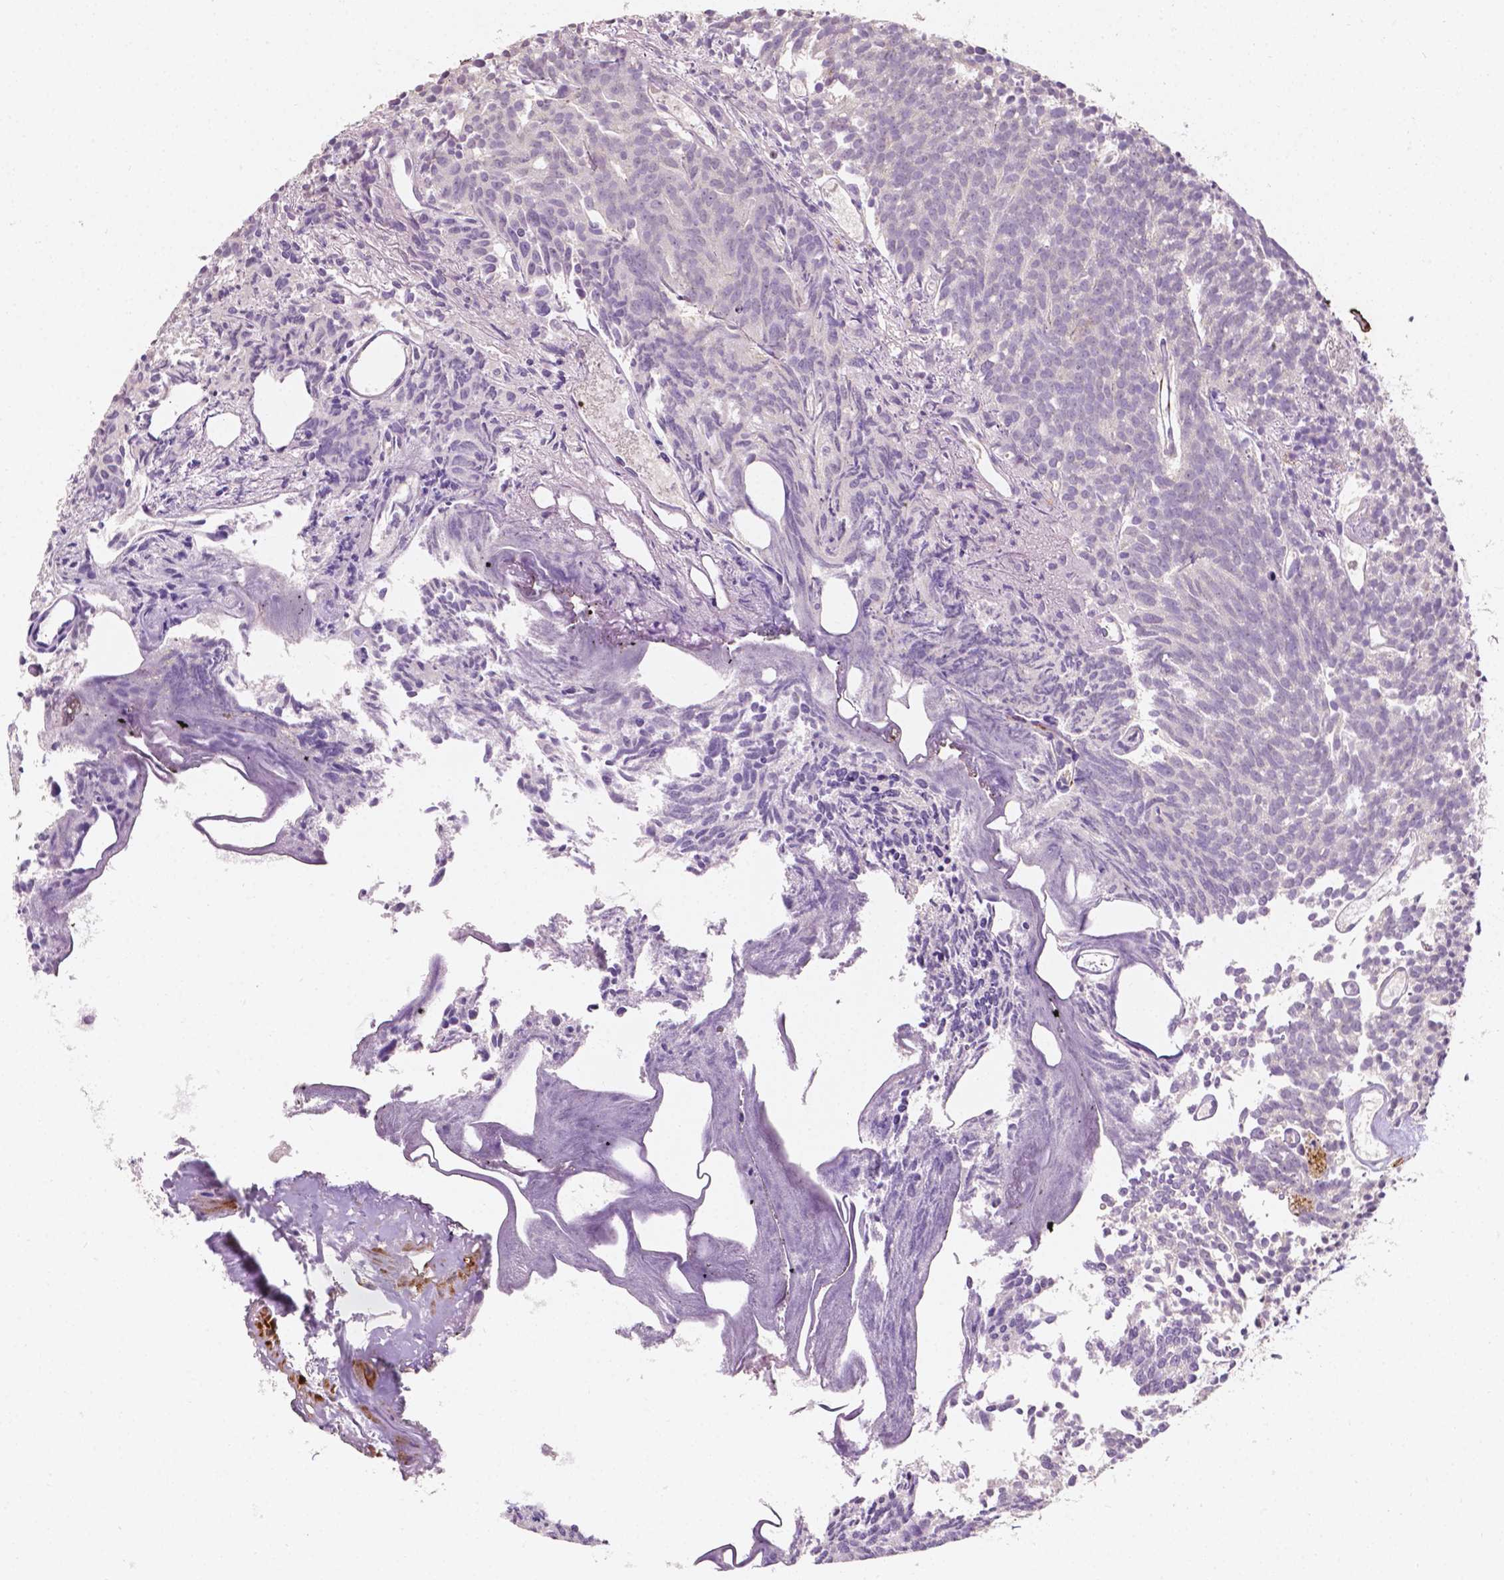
{"staining": {"intensity": "negative", "quantity": "none", "location": "none"}, "tissue": "prostate cancer", "cell_type": "Tumor cells", "image_type": "cancer", "snomed": [{"axis": "morphology", "description": "Adenocarcinoma, High grade"}, {"axis": "topography", "description": "Prostate"}], "caption": "Prostate adenocarcinoma (high-grade) was stained to show a protein in brown. There is no significant staining in tumor cells.", "gene": "SIRT2", "patient": {"sex": "male", "age": 58}}